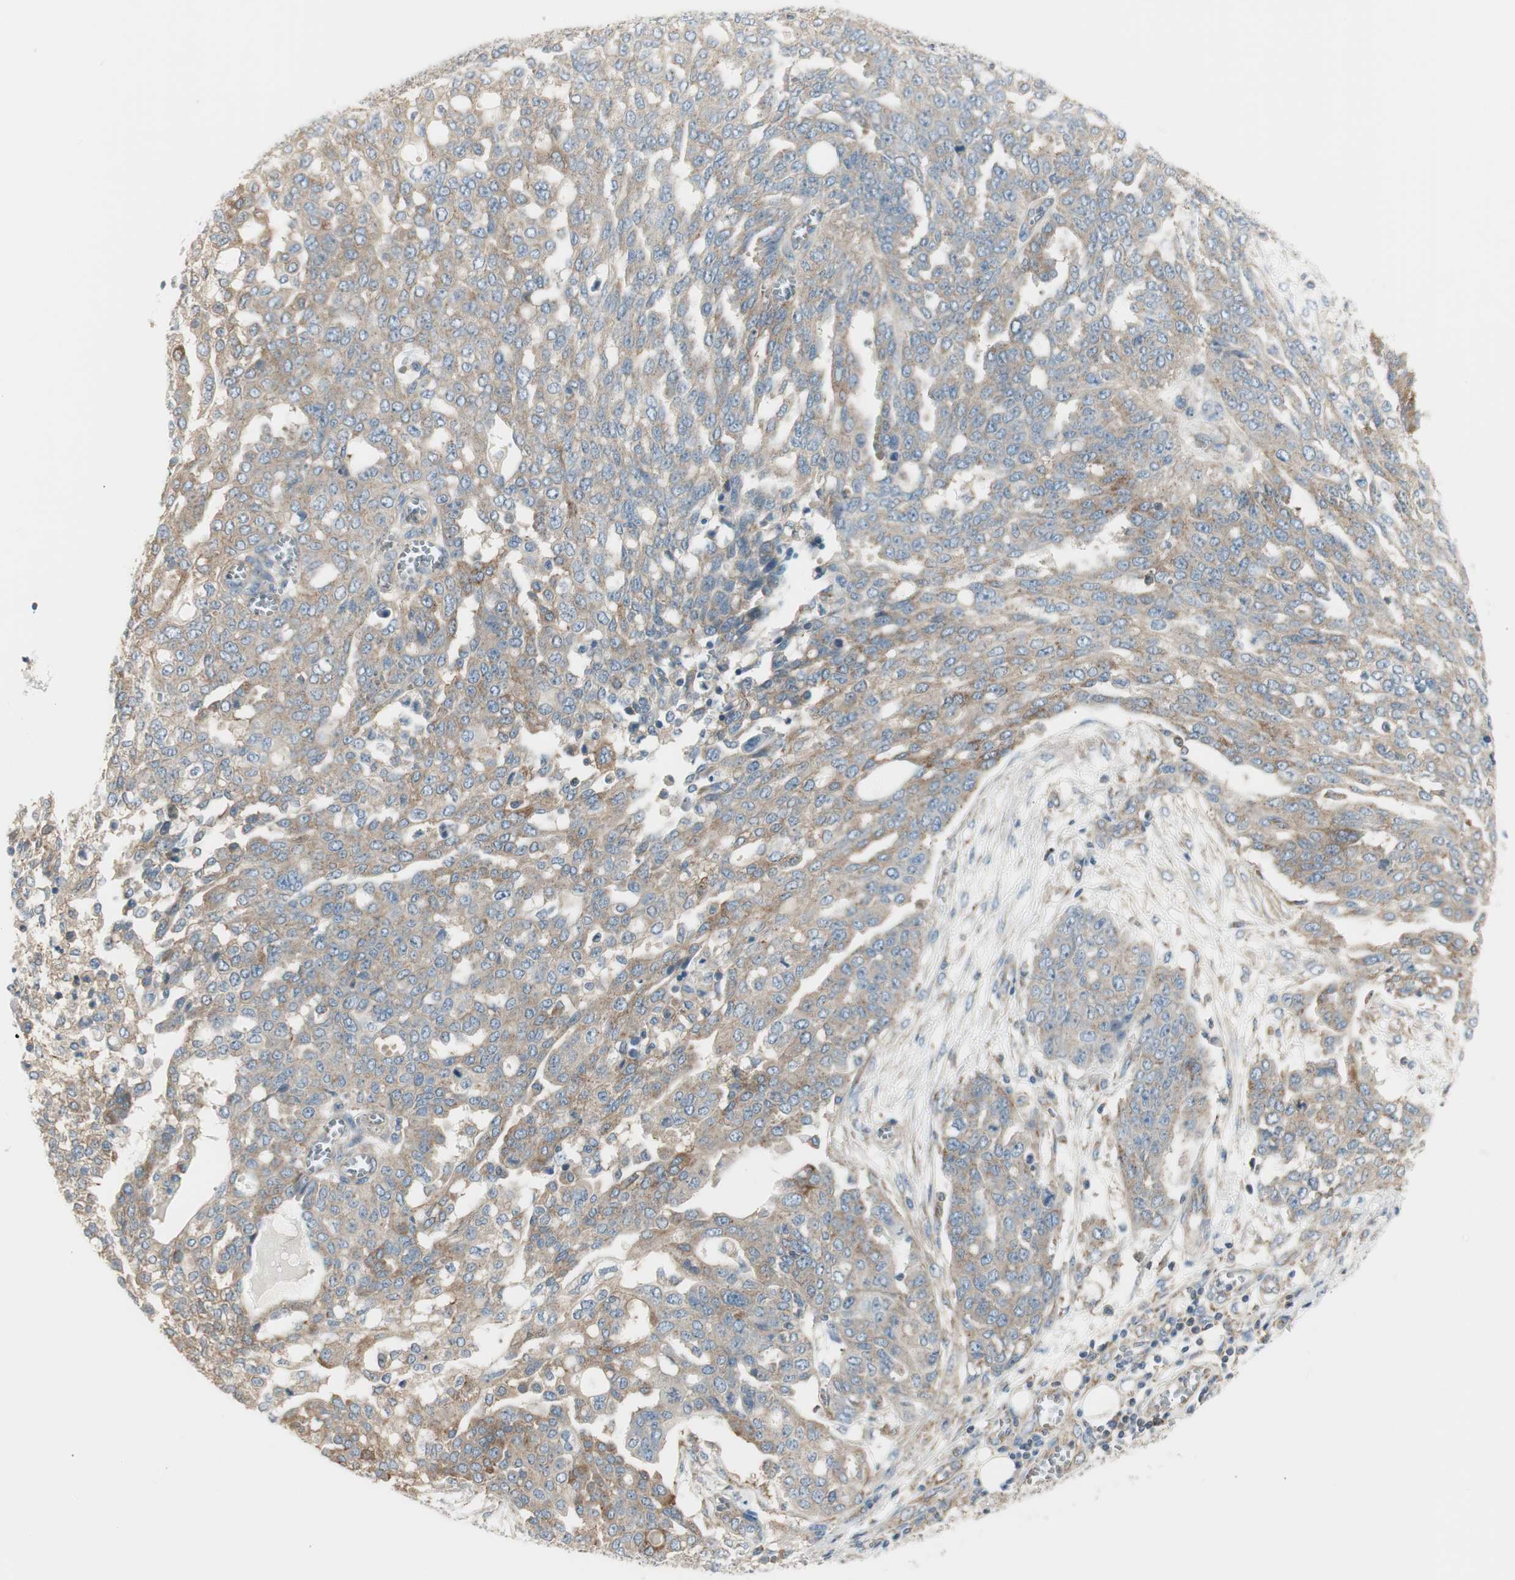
{"staining": {"intensity": "weak", "quantity": ">75%", "location": "cytoplasmic/membranous"}, "tissue": "ovarian cancer", "cell_type": "Tumor cells", "image_type": "cancer", "snomed": [{"axis": "morphology", "description": "Cystadenocarcinoma, serous, NOS"}, {"axis": "topography", "description": "Soft tissue"}, {"axis": "topography", "description": "Ovary"}], "caption": "Weak cytoplasmic/membranous protein expression is identified in about >75% of tumor cells in ovarian serous cystadenocarcinoma. The protein is stained brown, and the nuclei are stained in blue (DAB IHC with brightfield microscopy, high magnification).", "gene": "AGFG1", "patient": {"sex": "female", "age": 57}}